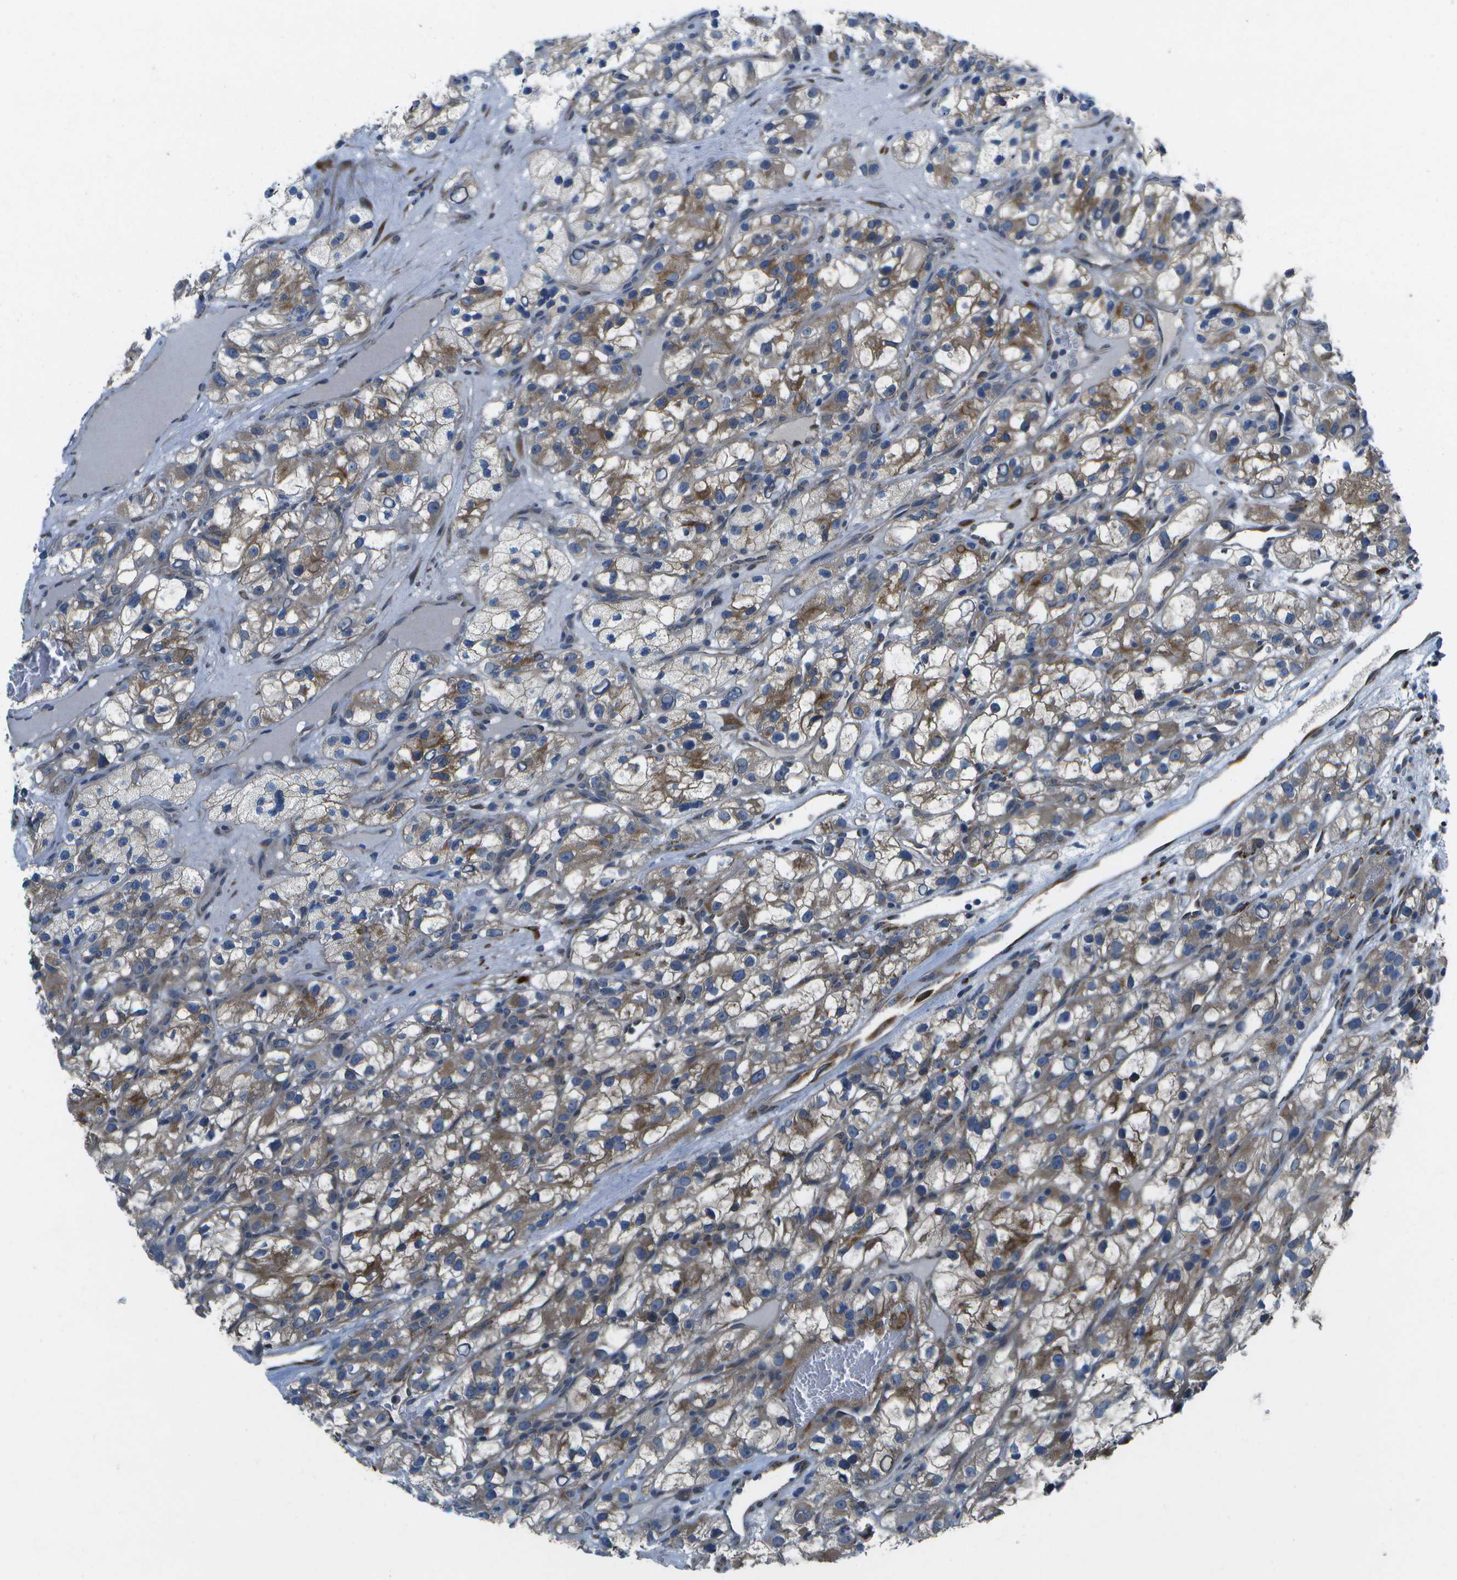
{"staining": {"intensity": "moderate", "quantity": "25%-75%", "location": "cytoplasmic/membranous"}, "tissue": "renal cancer", "cell_type": "Tumor cells", "image_type": "cancer", "snomed": [{"axis": "morphology", "description": "Adenocarcinoma, NOS"}, {"axis": "topography", "description": "Kidney"}], "caption": "This image reveals adenocarcinoma (renal) stained with IHC to label a protein in brown. The cytoplasmic/membranous of tumor cells show moderate positivity for the protein. Nuclei are counter-stained blue.", "gene": "P3H1", "patient": {"sex": "female", "age": 57}}